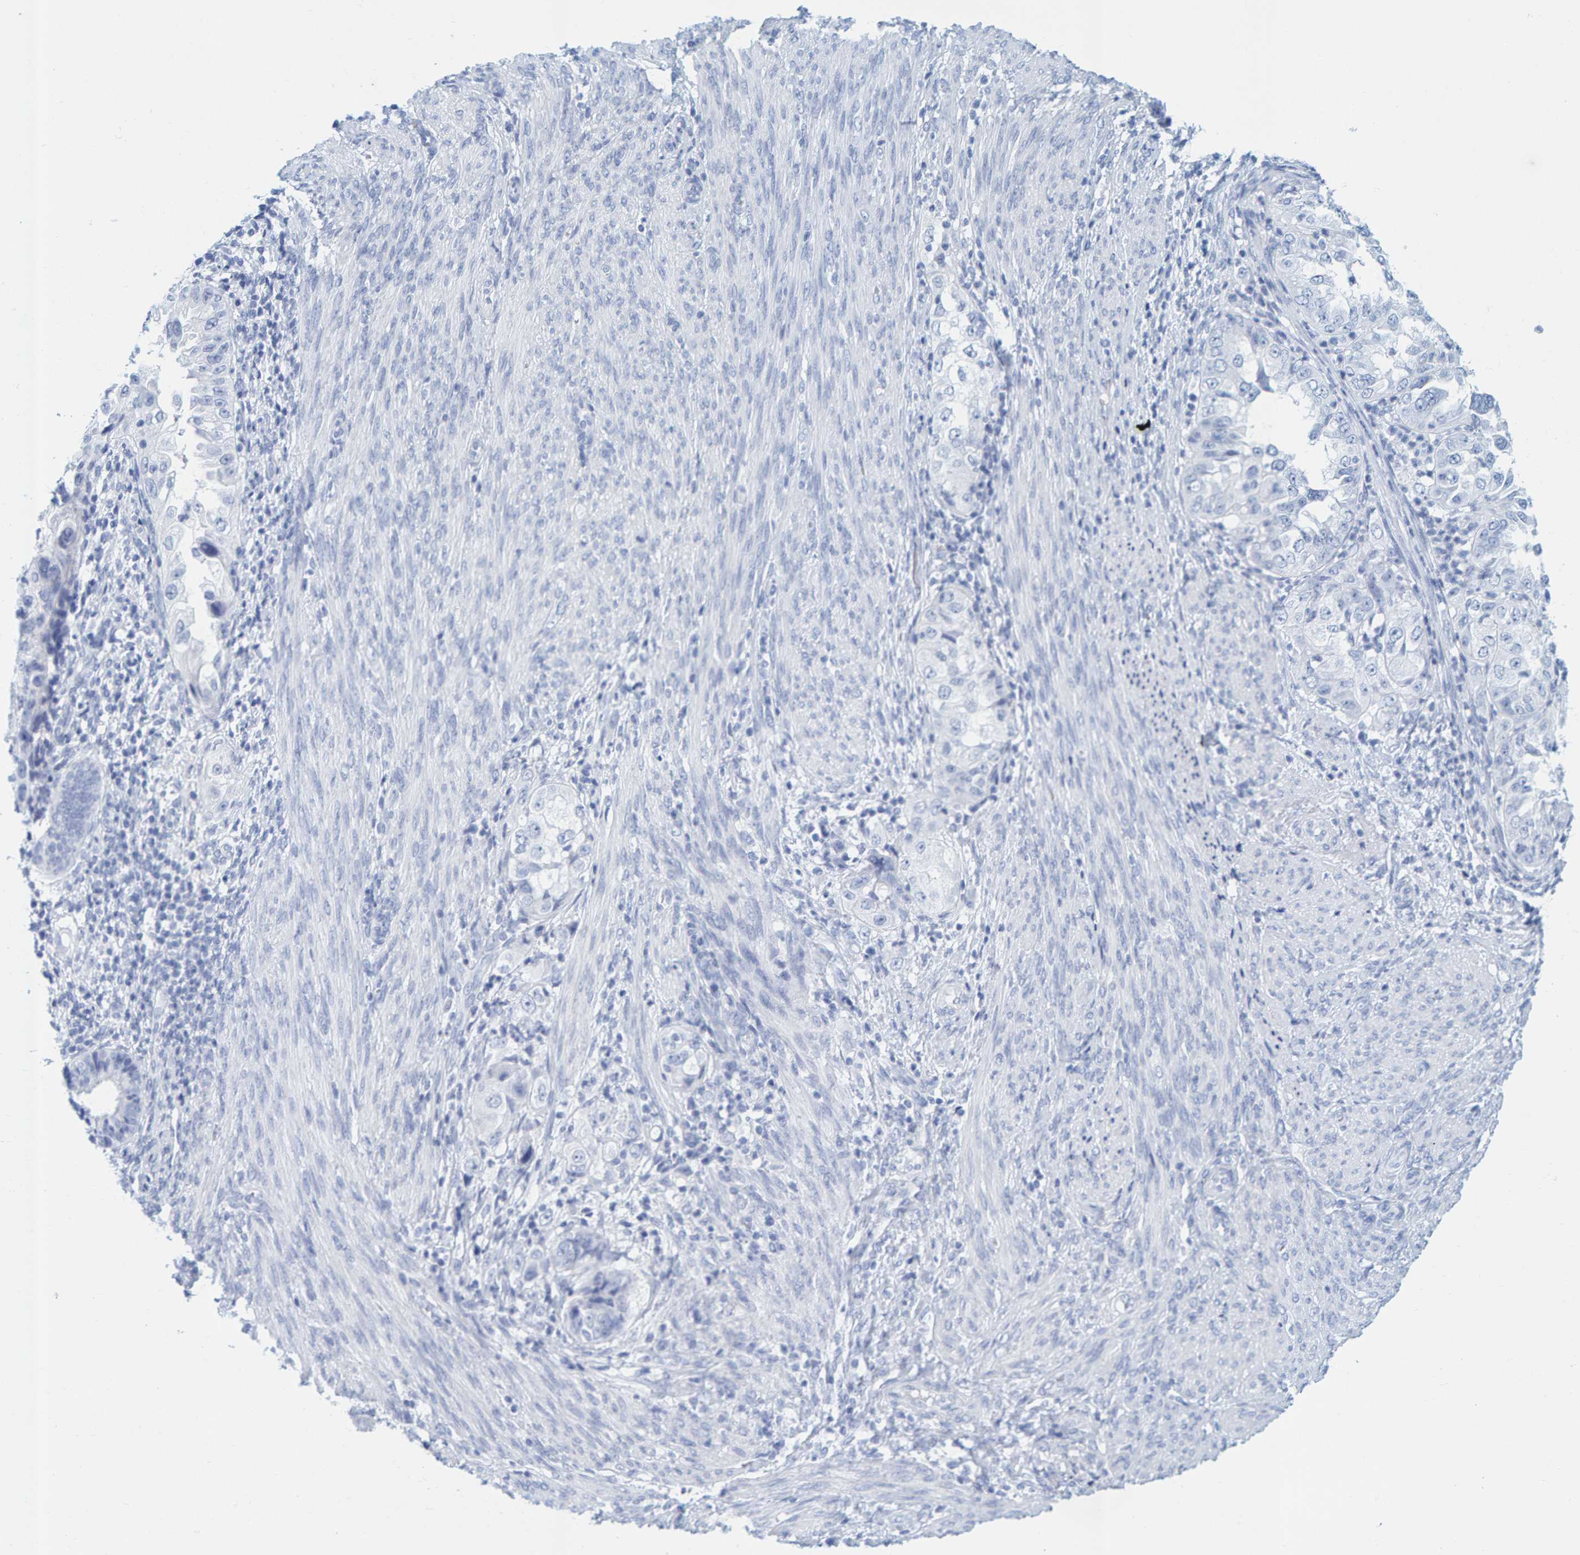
{"staining": {"intensity": "negative", "quantity": "none", "location": "none"}, "tissue": "endometrial cancer", "cell_type": "Tumor cells", "image_type": "cancer", "snomed": [{"axis": "morphology", "description": "Adenocarcinoma, NOS"}, {"axis": "topography", "description": "Endometrium"}], "caption": "Endometrial cancer (adenocarcinoma) was stained to show a protein in brown. There is no significant expression in tumor cells. Brightfield microscopy of IHC stained with DAB (3,3'-diaminobenzidine) (brown) and hematoxylin (blue), captured at high magnification.", "gene": "SFTPC", "patient": {"sex": "female", "age": 85}}